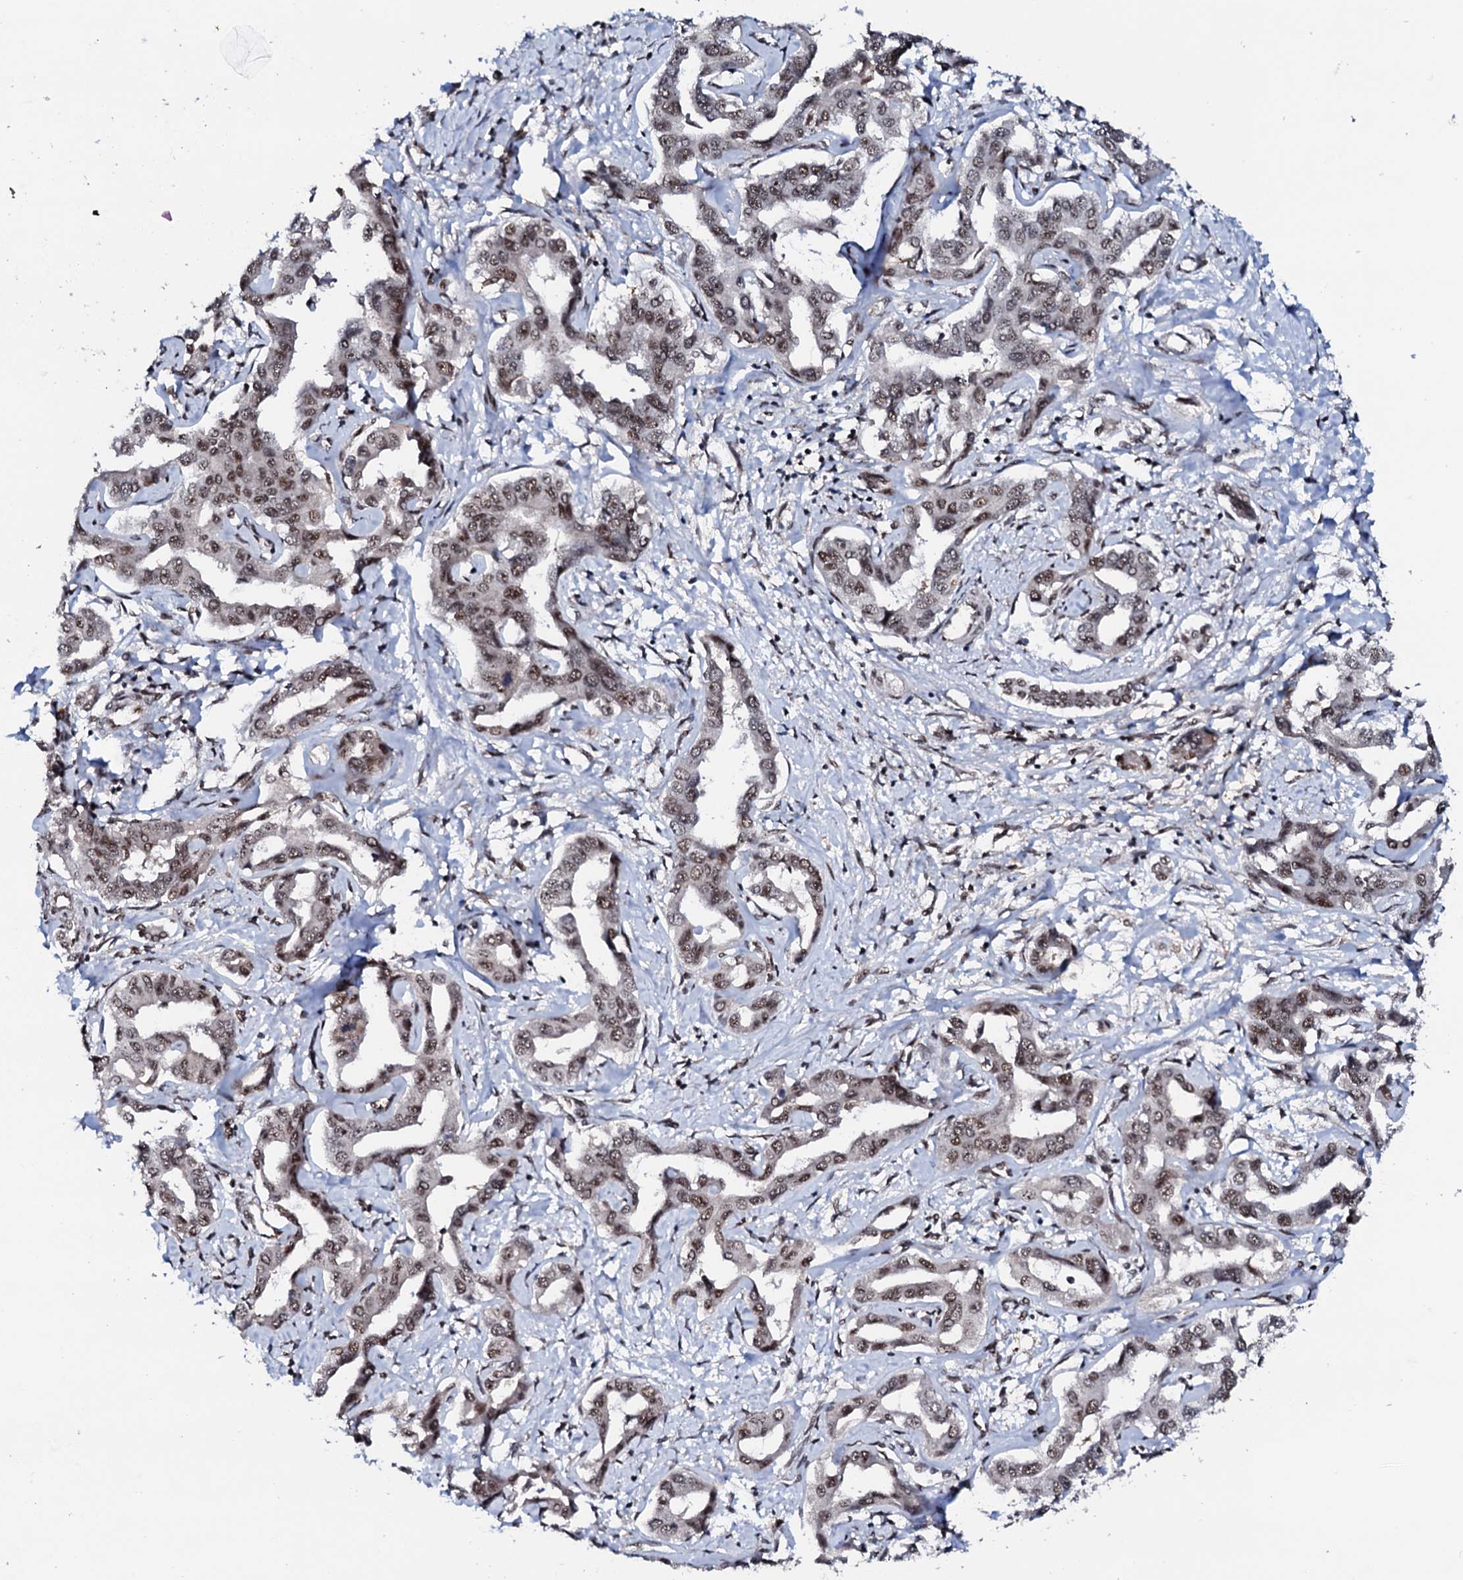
{"staining": {"intensity": "moderate", "quantity": "25%-75%", "location": "nuclear"}, "tissue": "liver cancer", "cell_type": "Tumor cells", "image_type": "cancer", "snomed": [{"axis": "morphology", "description": "Cholangiocarcinoma"}, {"axis": "topography", "description": "Liver"}], "caption": "A brown stain labels moderate nuclear staining of a protein in cholangiocarcinoma (liver) tumor cells. (DAB IHC, brown staining for protein, blue staining for nuclei).", "gene": "PRPF18", "patient": {"sex": "male", "age": 59}}